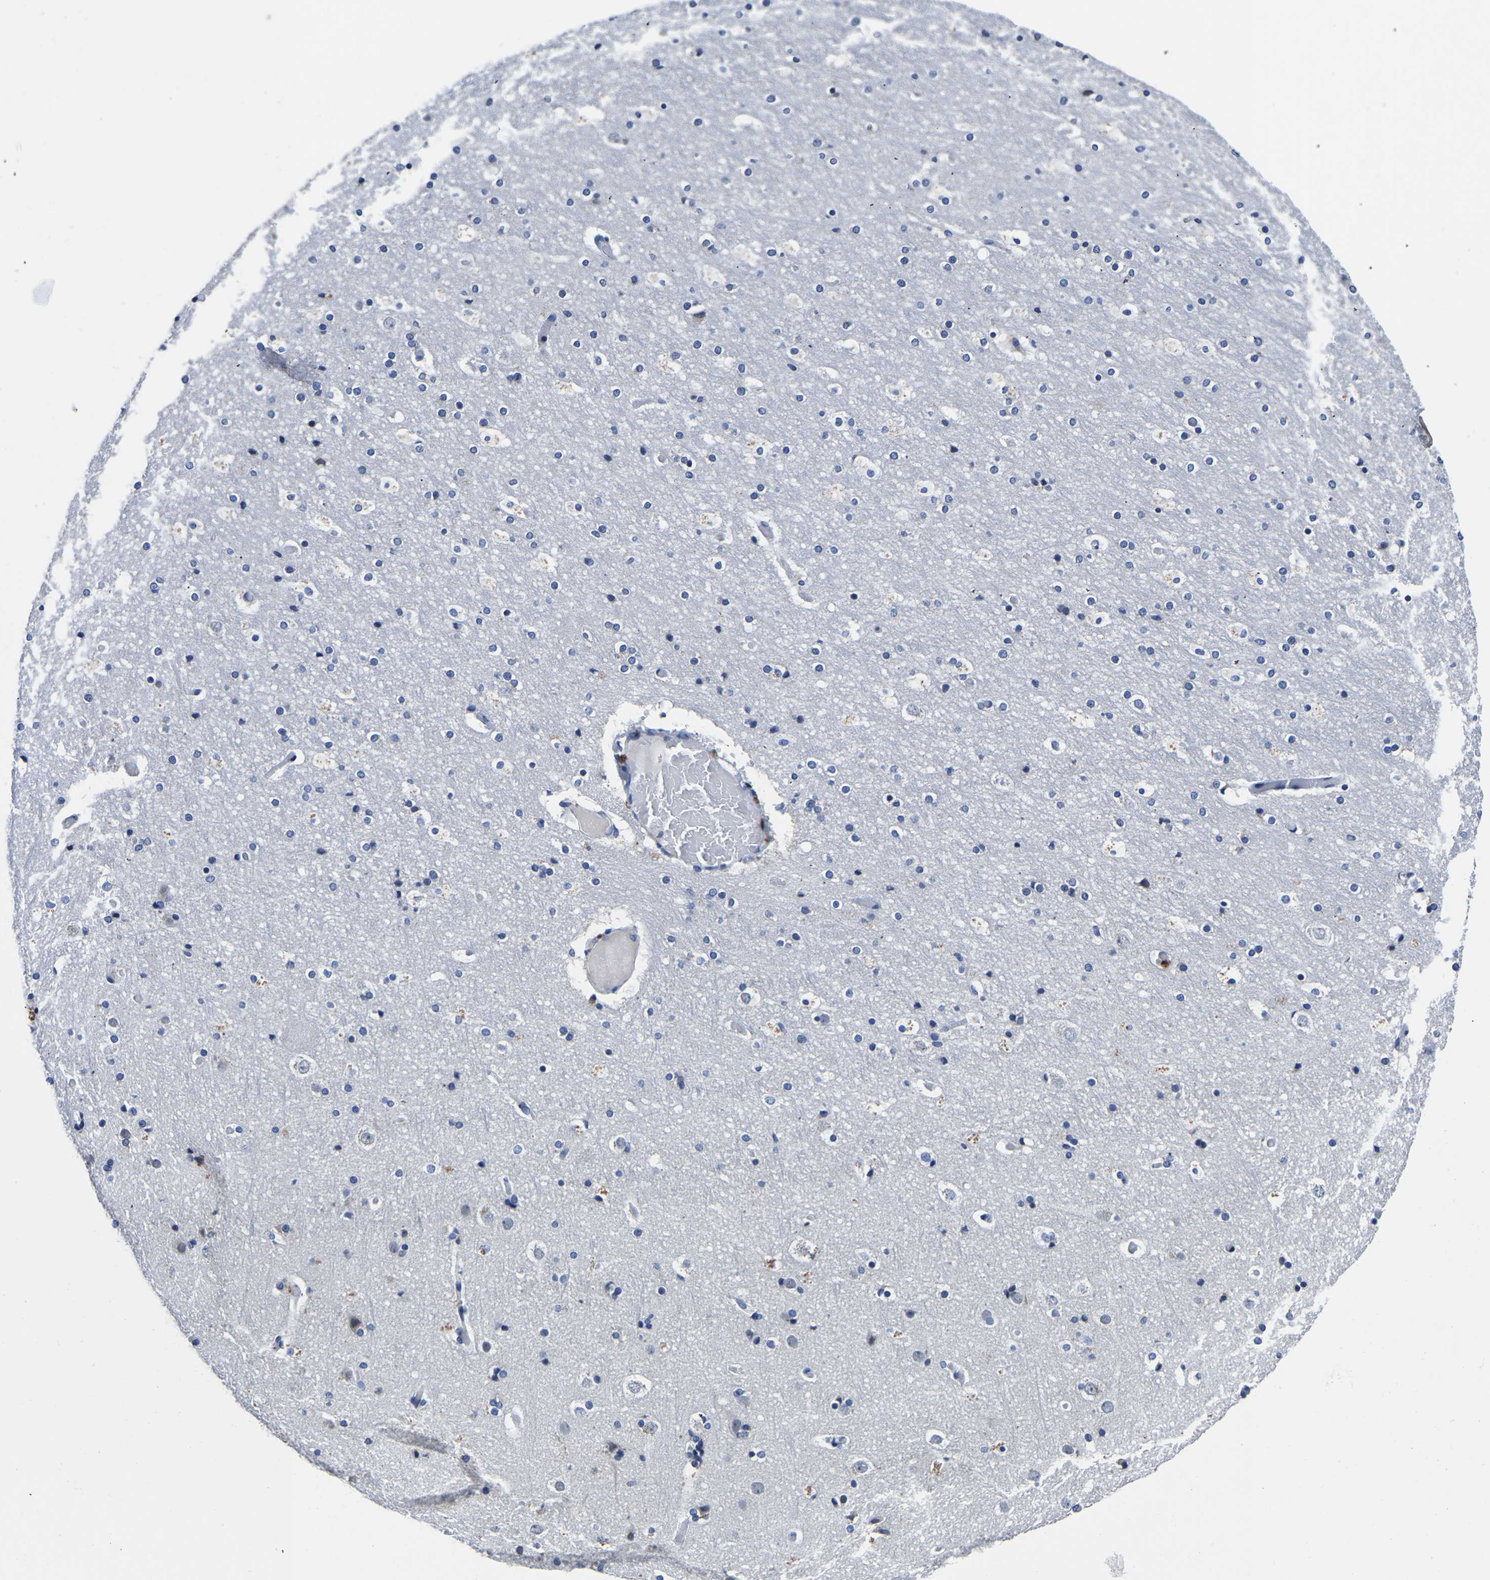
{"staining": {"intensity": "negative", "quantity": "none", "location": "none"}, "tissue": "cerebral cortex", "cell_type": "Endothelial cells", "image_type": "normal", "snomed": [{"axis": "morphology", "description": "Normal tissue, NOS"}, {"axis": "topography", "description": "Cerebral cortex"}], "caption": "DAB immunohistochemical staining of benign human cerebral cortex reveals no significant positivity in endothelial cells.", "gene": "FGD5", "patient": {"sex": "male", "age": 57}}